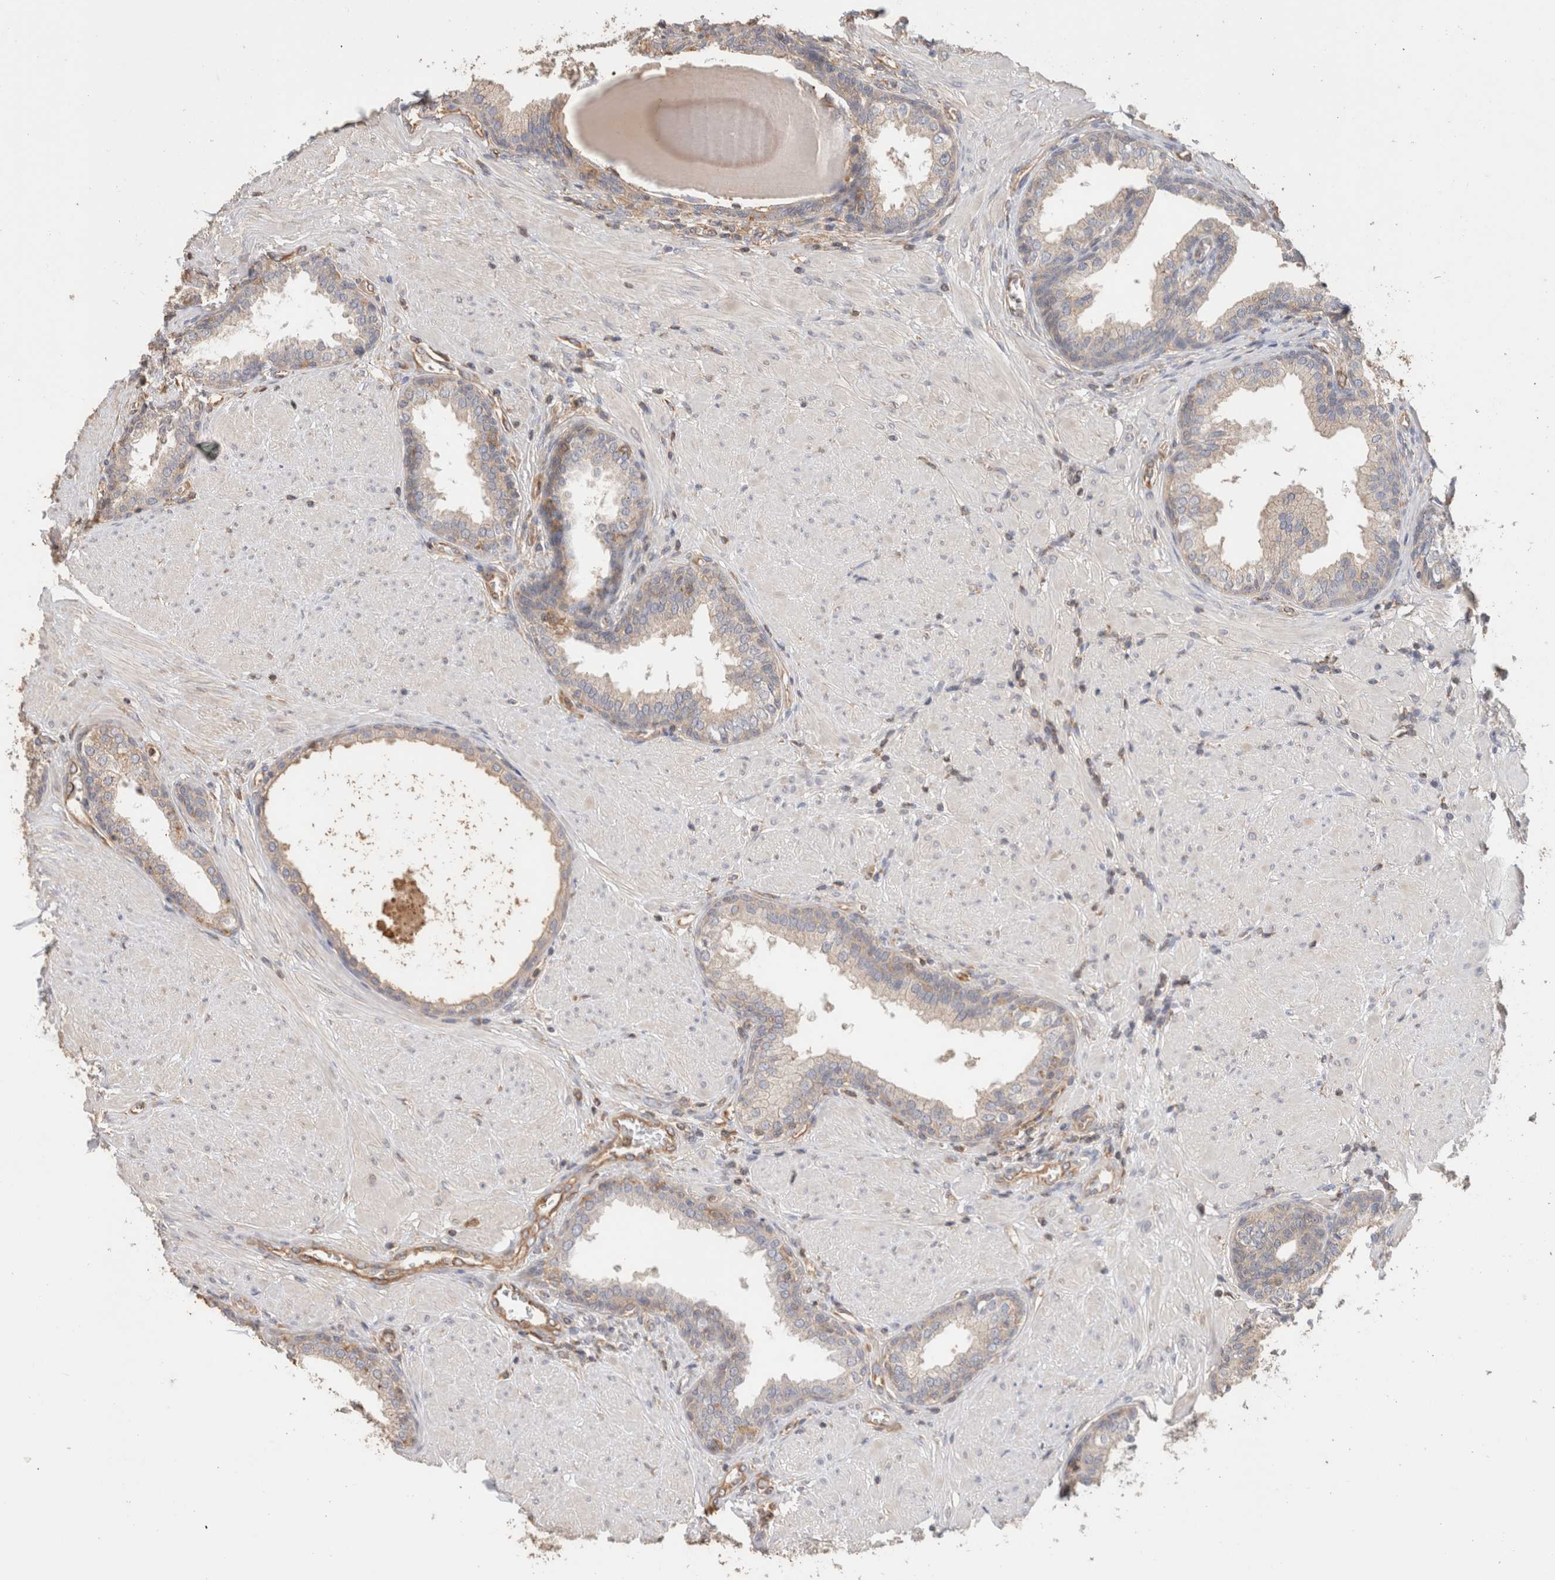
{"staining": {"intensity": "weak", "quantity": ">75%", "location": "cytoplasmic/membranous"}, "tissue": "prostate", "cell_type": "Glandular cells", "image_type": "normal", "snomed": [{"axis": "morphology", "description": "Normal tissue, NOS"}, {"axis": "topography", "description": "Prostate"}], "caption": "Prostate stained with DAB IHC shows low levels of weak cytoplasmic/membranous positivity in approximately >75% of glandular cells.", "gene": "CFAP418", "patient": {"sex": "male", "age": 51}}